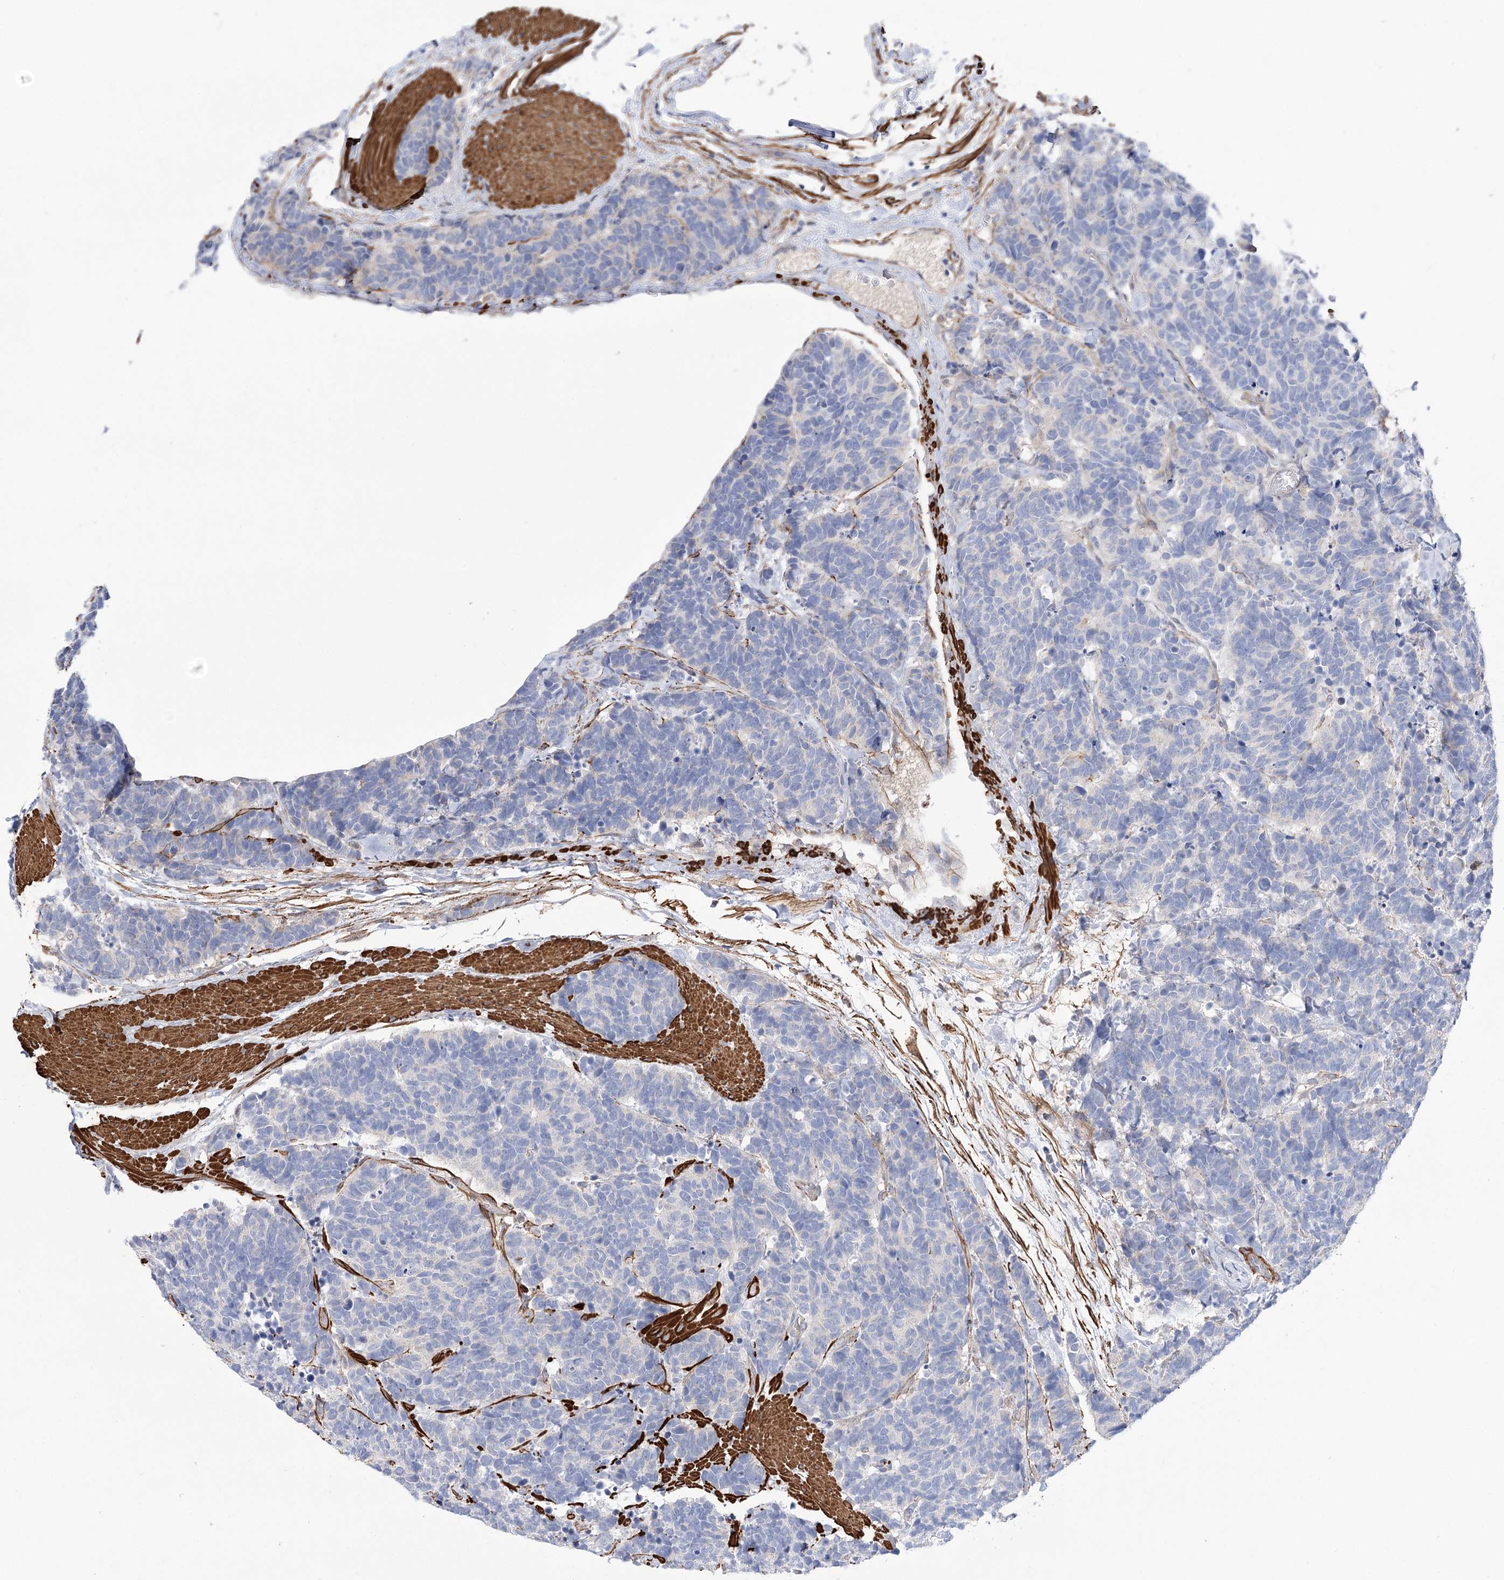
{"staining": {"intensity": "negative", "quantity": "none", "location": "none"}, "tissue": "carcinoid", "cell_type": "Tumor cells", "image_type": "cancer", "snomed": [{"axis": "morphology", "description": "Carcinoma, NOS"}, {"axis": "morphology", "description": "Carcinoid, malignant, NOS"}, {"axis": "topography", "description": "Urinary bladder"}], "caption": "This is an IHC histopathology image of human carcinoid. There is no positivity in tumor cells.", "gene": "WASHC3", "patient": {"sex": "male", "age": 57}}